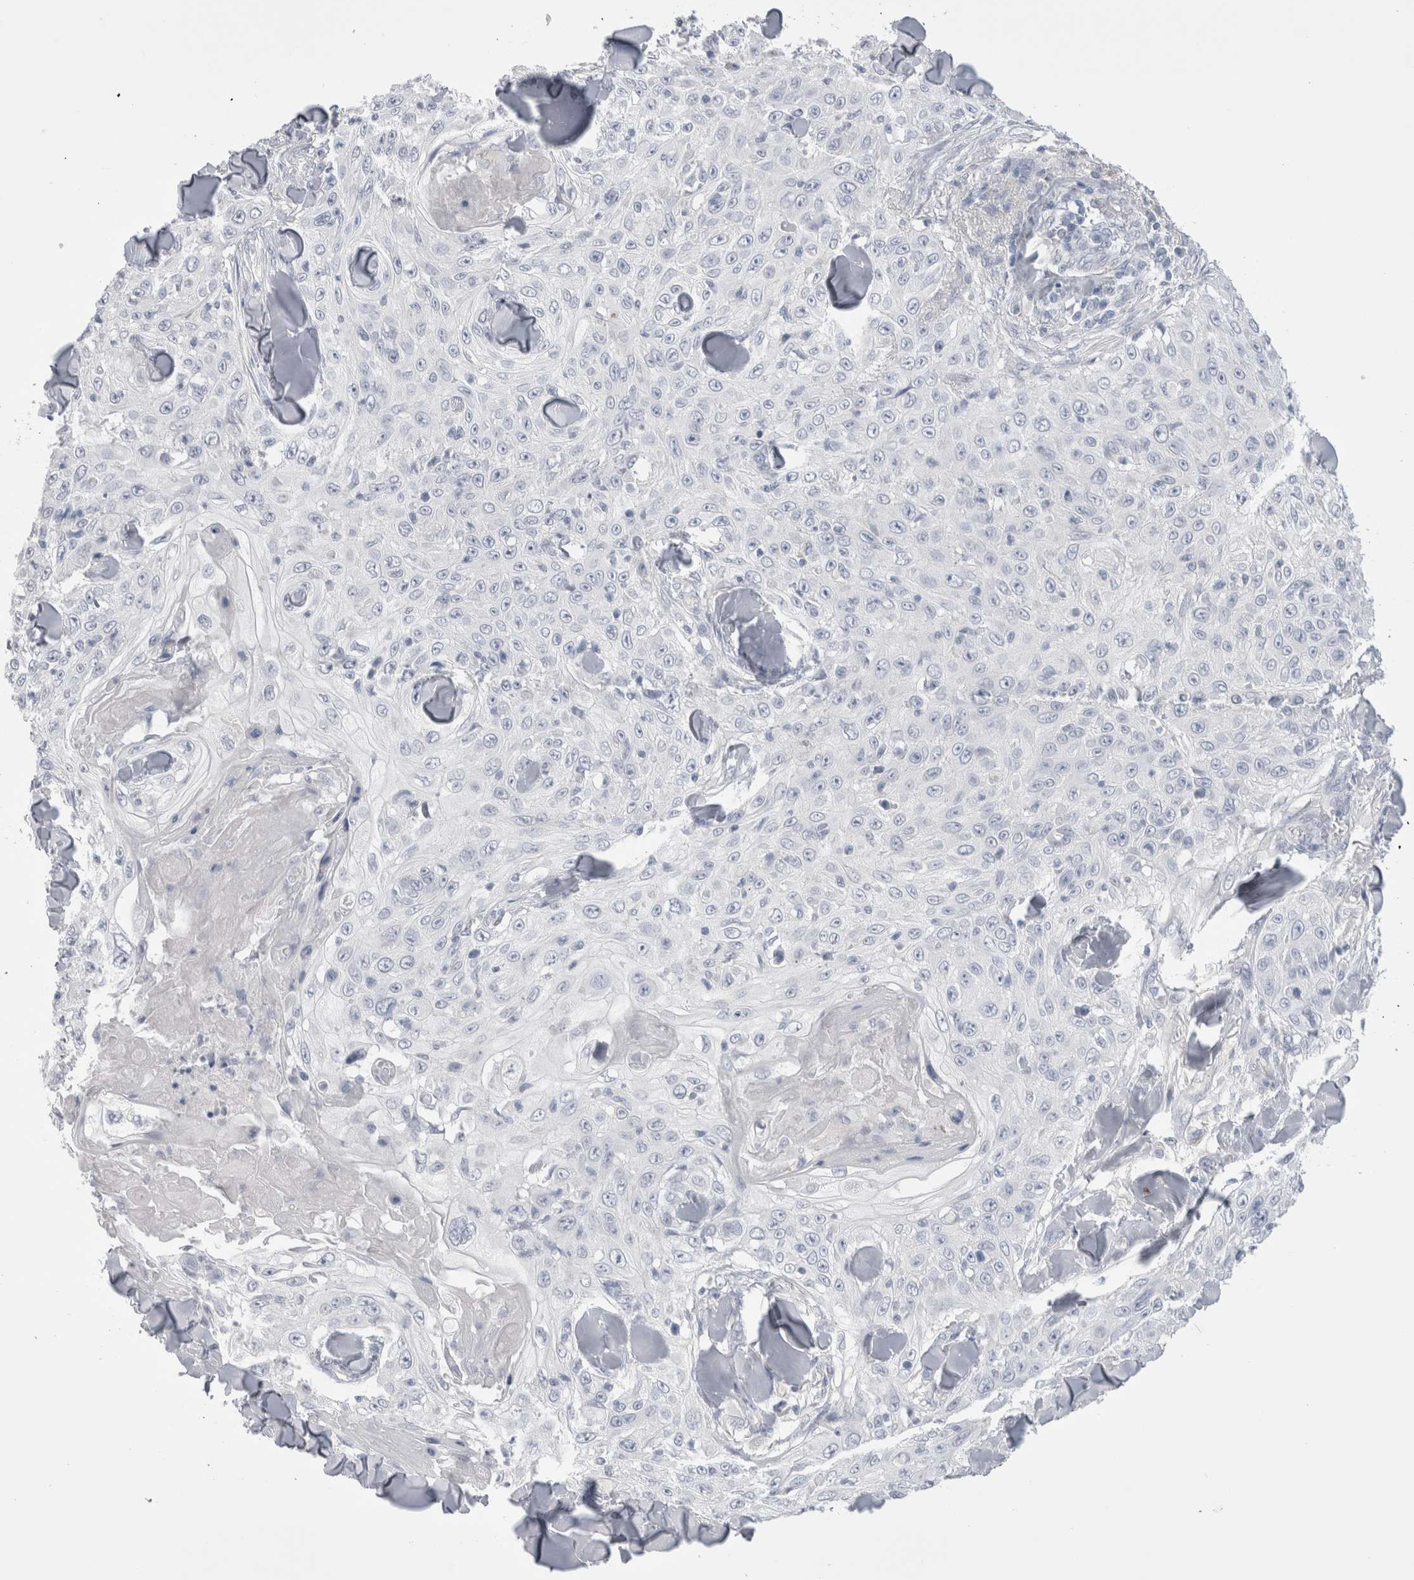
{"staining": {"intensity": "negative", "quantity": "none", "location": "none"}, "tissue": "skin cancer", "cell_type": "Tumor cells", "image_type": "cancer", "snomed": [{"axis": "morphology", "description": "Squamous cell carcinoma, NOS"}, {"axis": "topography", "description": "Skin"}], "caption": "This photomicrograph is of squamous cell carcinoma (skin) stained with immunohistochemistry to label a protein in brown with the nuclei are counter-stained blue. There is no staining in tumor cells.", "gene": "EPDR1", "patient": {"sex": "male", "age": 86}}